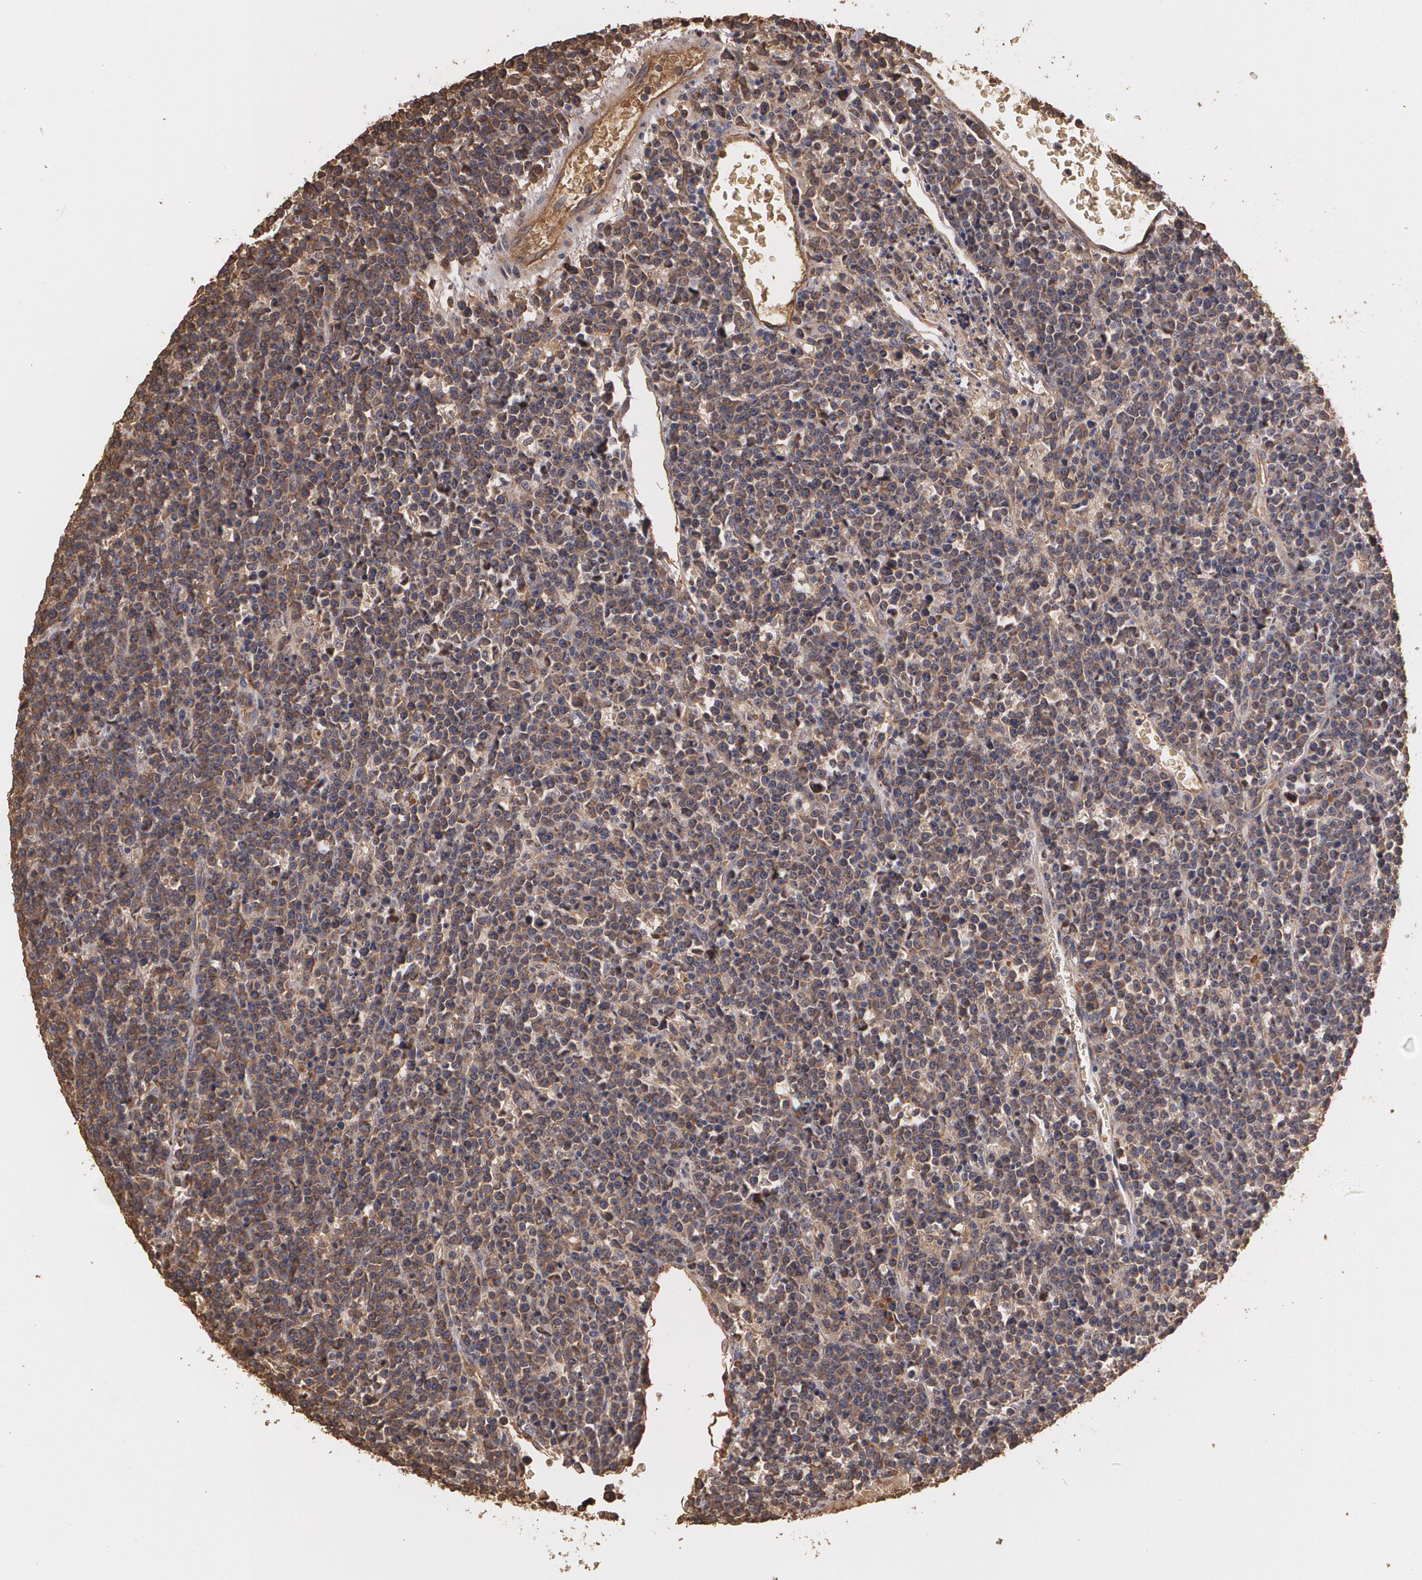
{"staining": {"intensity": "moderate", "quantity": ">75%", "location": "cytoplasmic/membranous"}, "tissue": "lymphoma", "cell_type": "Tumor cells", "image_type": "cancer", "snomed": [{"axis": "morphology", "description": "Malignant lymphoma, non-Hodgkin's type, High grade"}, {"axis": "topography", "description": "Ovary"}], "caption": "IHC (DAB (3,3'-diaminobenzidine)) staining of high-grade malignant lymphoma, non-Hodgkin's type shows moderate cytoplasmic/membranous protein staining in about >75% of tumor cells. (DAB = brown stain, brightfield microscopy at high magnification).", "gene": "PON1", "patient": {"sex": "female", "age": 56}}